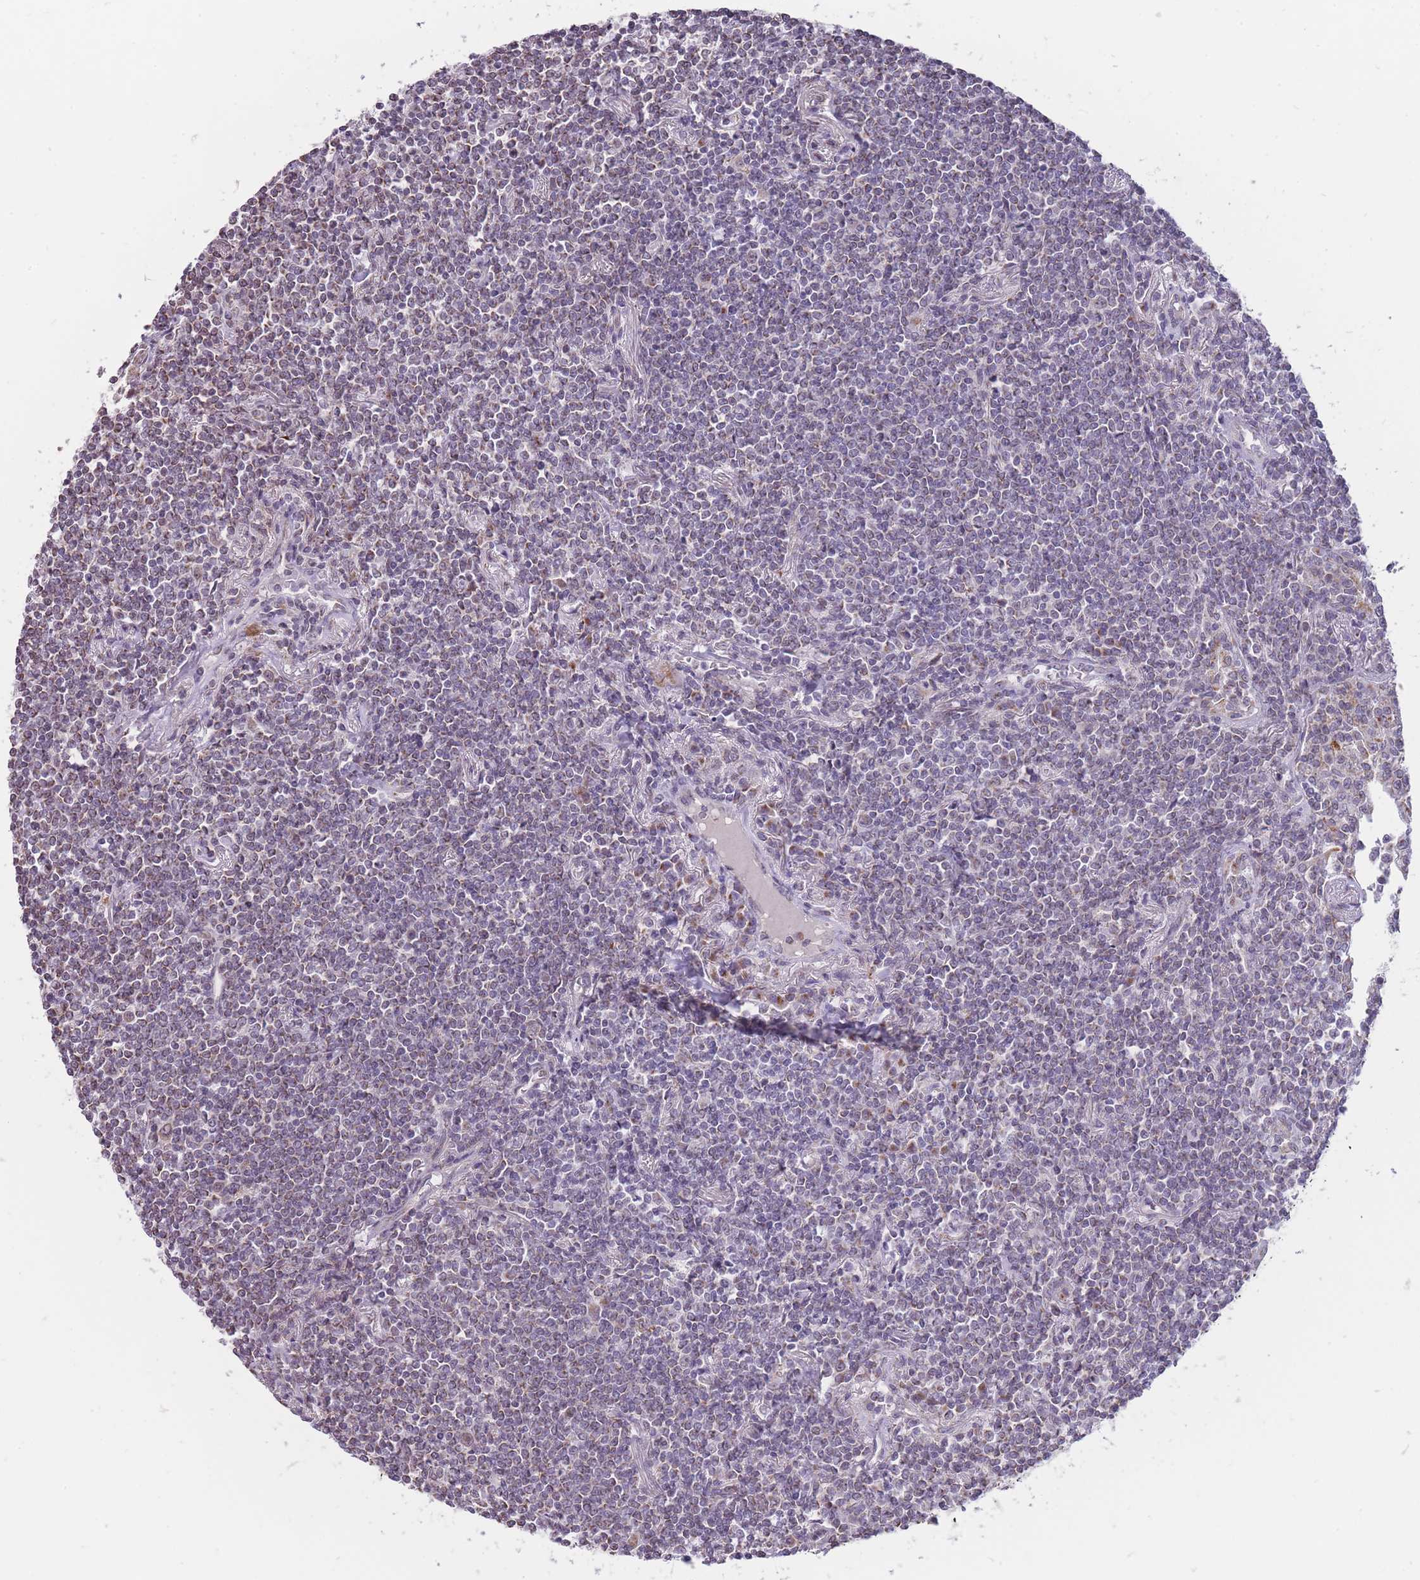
{"staining": {"intensity": "negative", "quantity": "none", "location": "none"}, "tissue": "lymphoma", "cell_type": "Tumor cells", "image_type": "cancer", "snomed": [{"axis": "morphology", "description": "Malignant lymphoma, non-Hodgkin's type, Low grade"}, {"axis": "topography", "description": "Lung"}], "caption": "DAB (3,3'-diaminobenzidine) immunohistochemical staining of lymphoma shows no significant positivity in tumor cells.", "gene": "NELL1", "patient": {"sex": "female", "age": 71}}